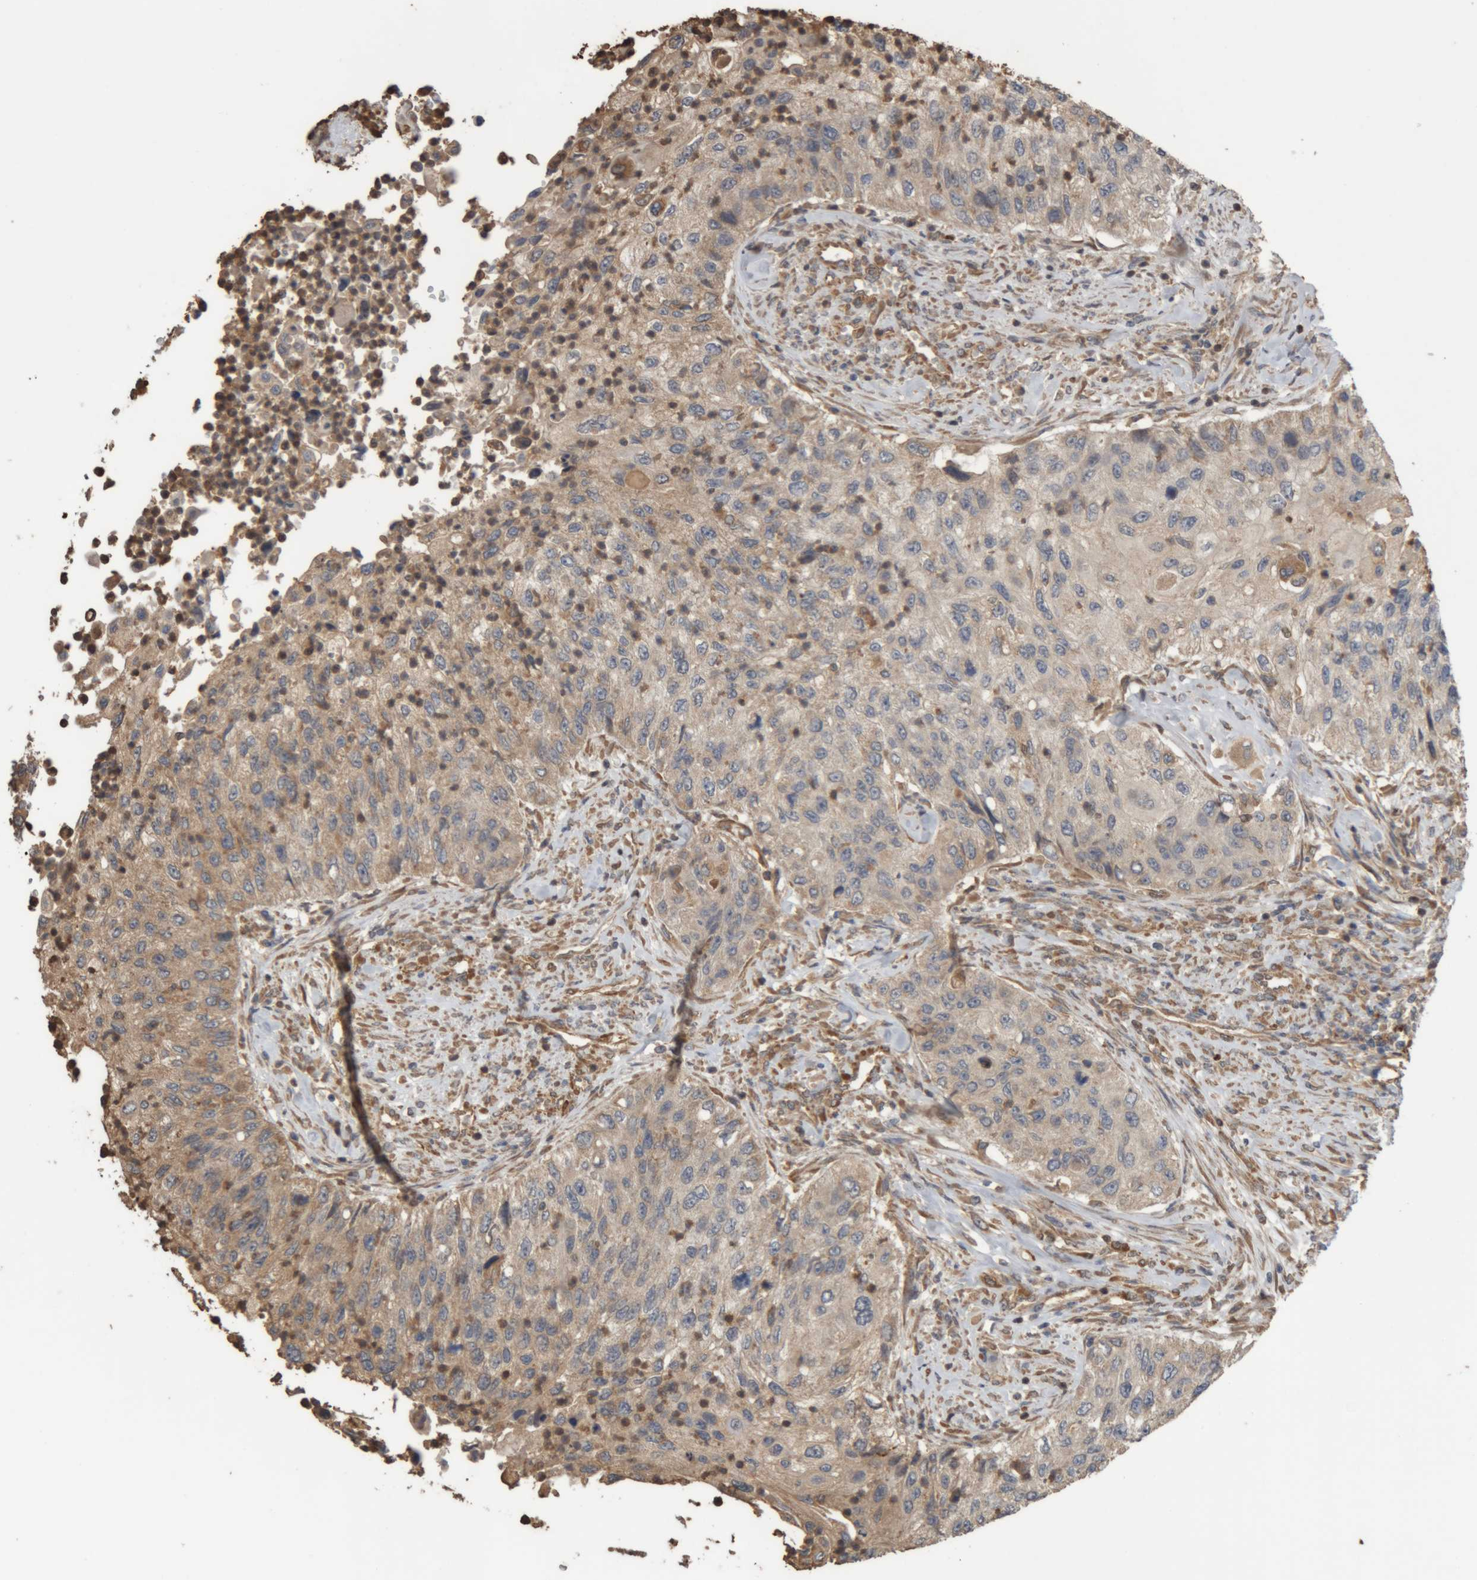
{"staining": {"intensity": "weak", "quantity": "<25%", "location": "cytoplasmic/membranous"}, "tissue": "urothelial cancer", "cell_type": "Tumor cells", "image_type": "cancer", "snomed": [{"axis": "morphology", "description": "Urothelial carcinoma, High grade"}, {"axis": "topography", "description": "Urinary bladder"}], "caption": "DAB immunohistochemical staining of high-grade urothelial carcinoma exhibits no significant staining in tumor cells. The staining is performed using DAB brown chromogen with nuclei counter-stained in using hematoxylin.", "gene": "TMED7", "patient": {"sex": "female", "age": 60}}